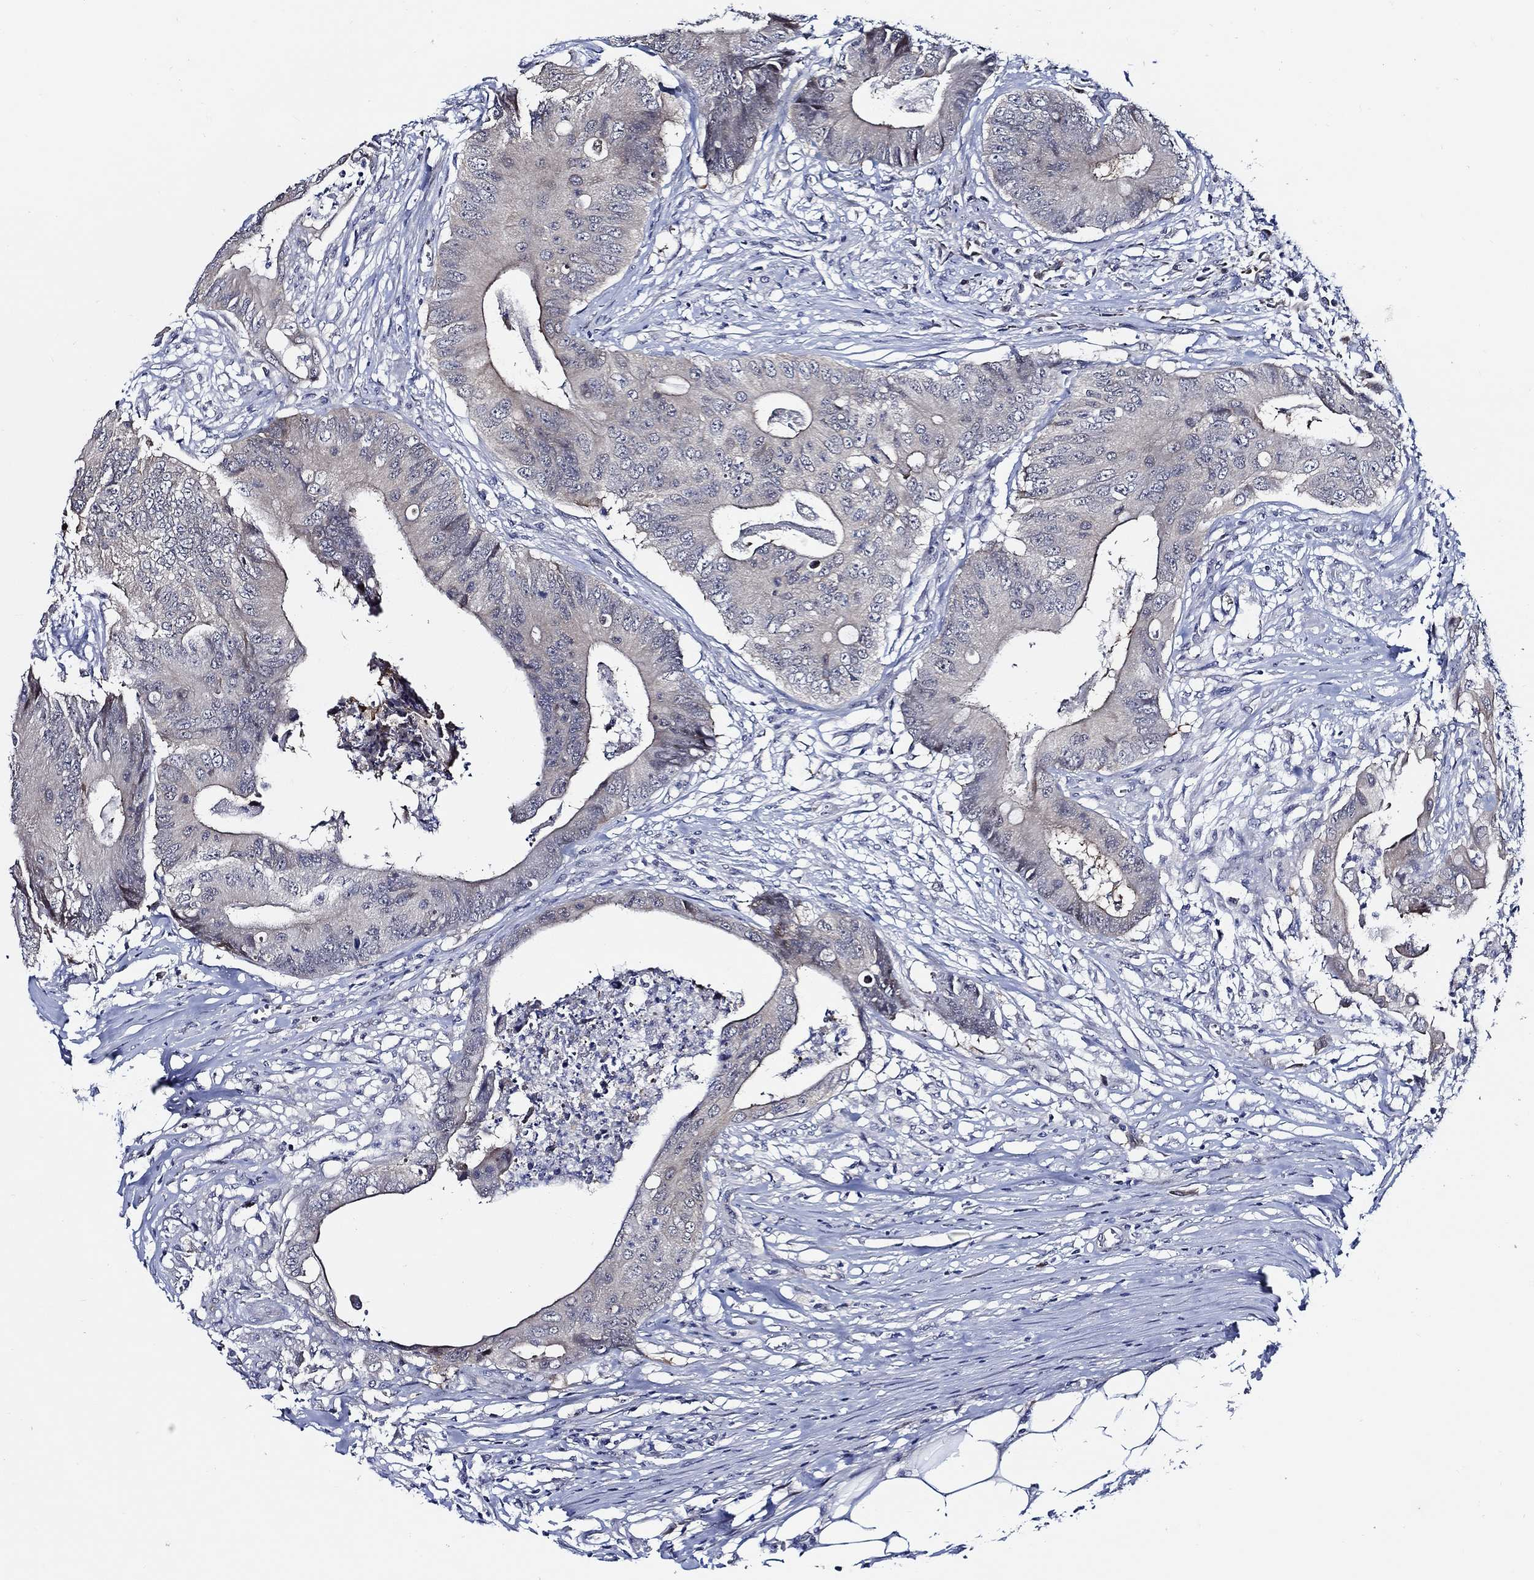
{"staining": {"intensity": "moderate", "quantity": "<25%", "location": "cytoplasmic/membranous"}, "tissue": "colorectal cancer", "cell_type": "Tumor cells", "image_type": "cancer", "snomed": [{"axis": "morphology", "description": "Adenocarcinoma, NOS"}, {"axis": "topography", "description": "Colon"}], "caption": "IHC (DAB (3,3'-diaminobenzidine)) staining of human colorectal cancer (adenocarcinoma) shows moderate cytoplasmic/membranous protein expression in about <25% of tumor cells. The staining was performed using DAB (3,3'-diaminobenzidine), with brown indicating positive protein expression. Nuclei are stained blue with hematoxylin.", "gene": "C8orf48", "patient": {"sex": "male", "age": 84}}